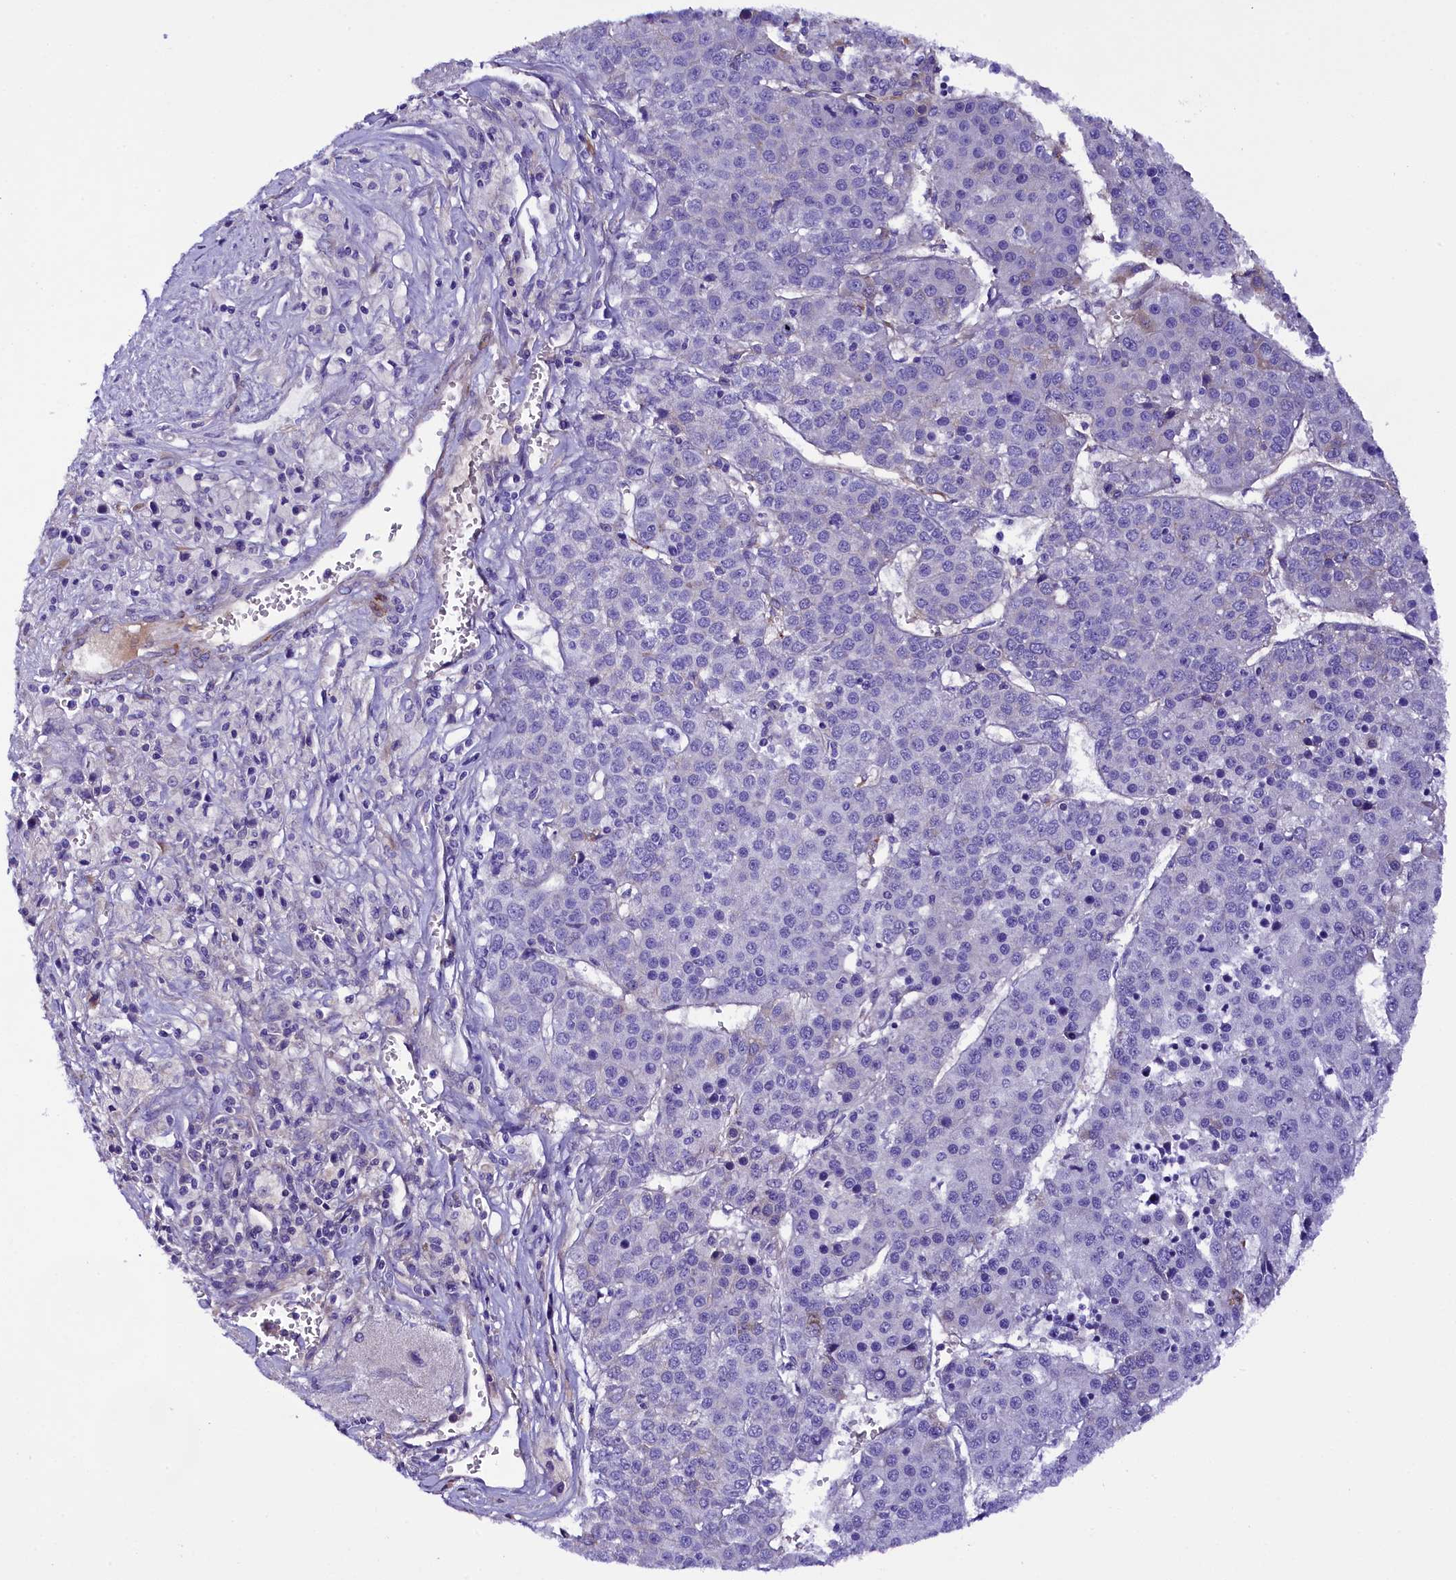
{"staining": {"intensity": "negative", "quantity": "none", "location": "none"}, "tissue": "liver cancer", "cell_type": "Tumor cells", "image_type": "cancer", "snomed": [{"axis": "morphology", "description": "Carcinoma, Hepatocellular, NOS"}, {"axis": "topography", "description": "Liver"}], "caption": "A high-resolution image shows IHC staining of liver hepatocellular carcinoma, which displays no significant expression in tumor cells.", "gene": "SOD3", "patient": {"sex": "female", "age": 53}}